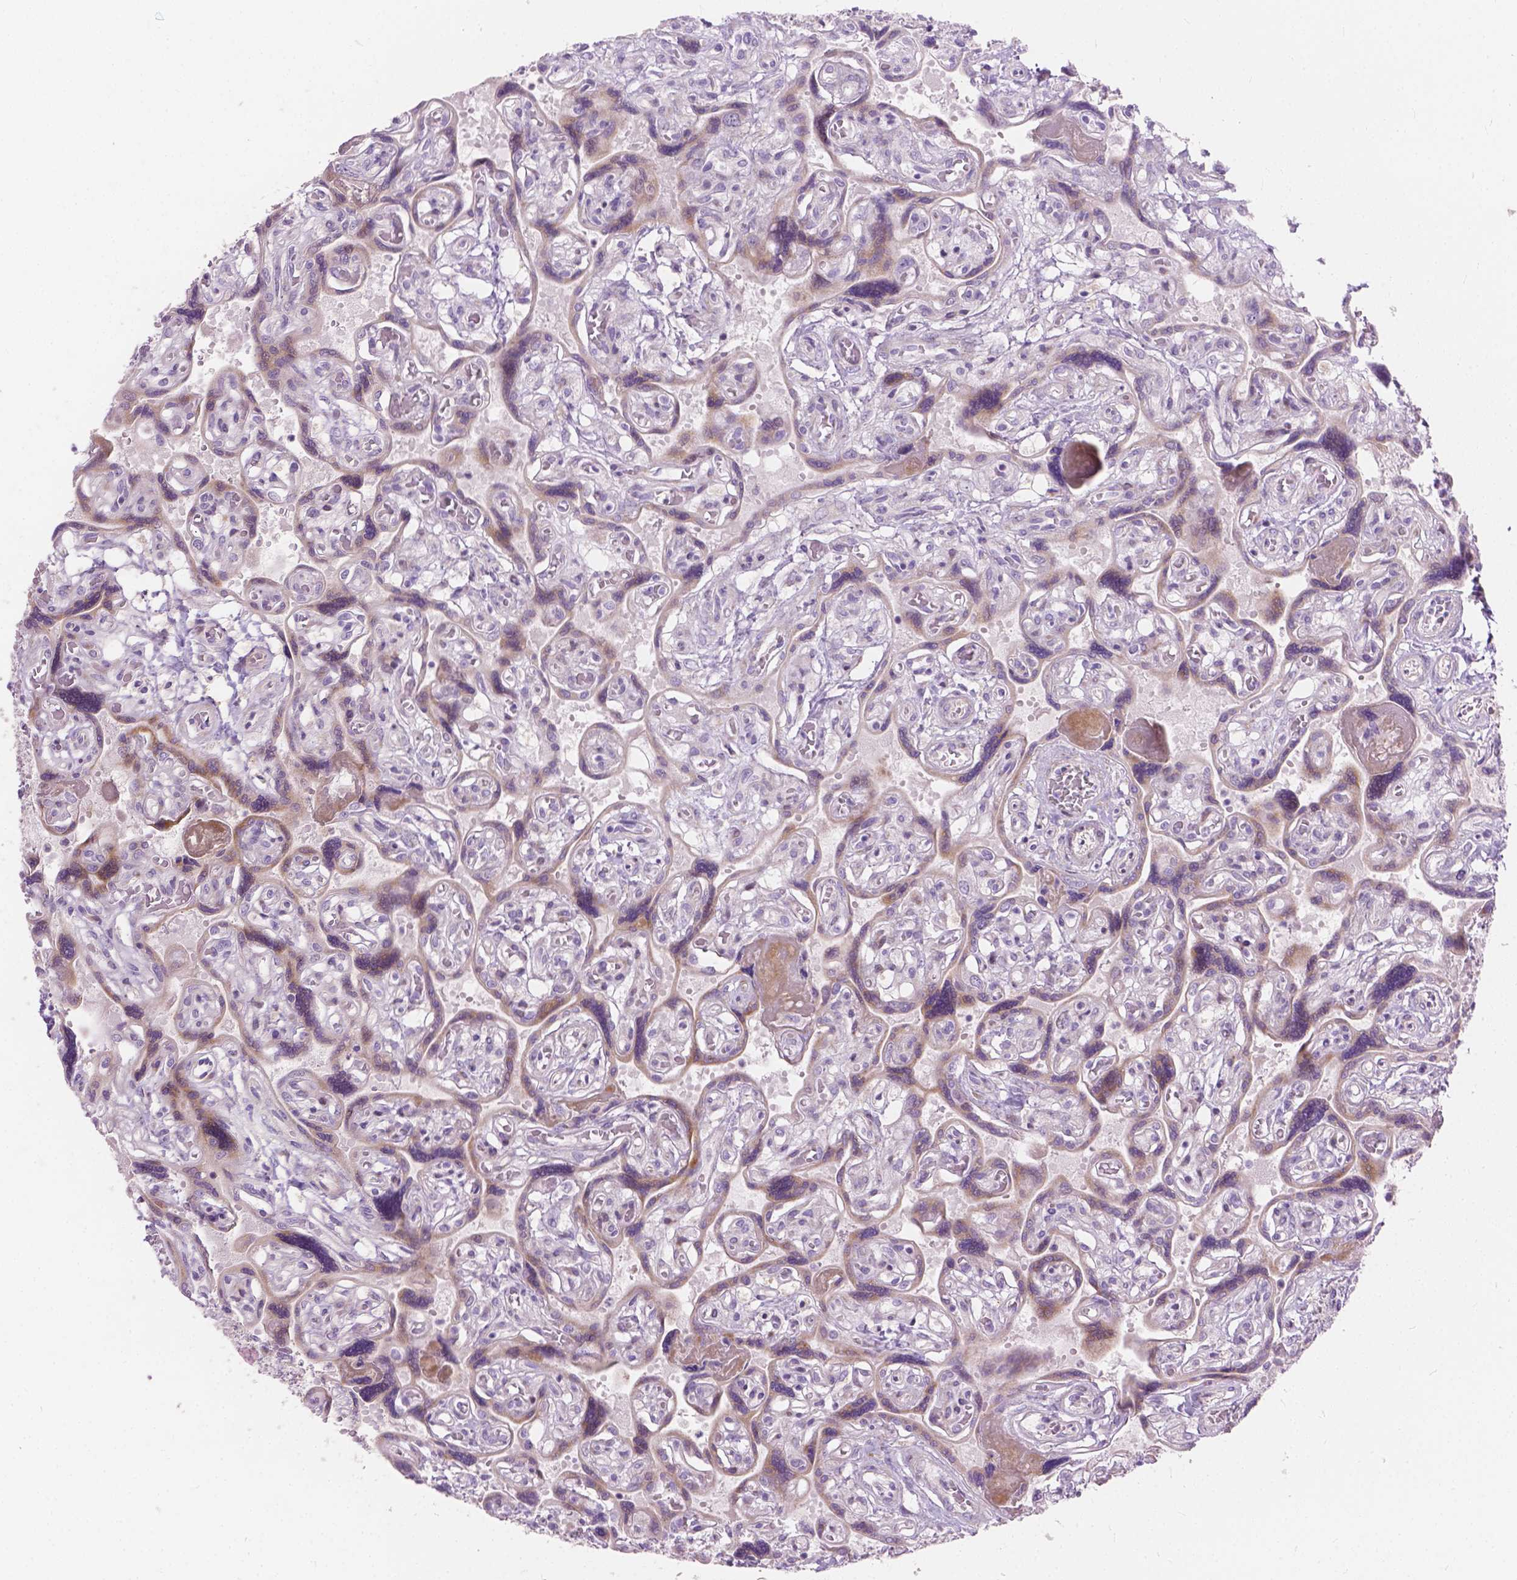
{"staining": {"intensity": "negative", "quantity": "none", "location": "none"}, "tissue": "placenta", "cell_type": "Decidual cells", "image_type": "normal", "snomed": [{"axis": "morphology", "description": "Normal tissue, NOS"}, {"axis": "topography", "description": "Placenta"}], "caption": "This is an IHC histopathology image of unremarkable human placenta. There is no expression in decidual cells.", "gene": "MORN1", "patient": {"sex": "female", "age": 32}}